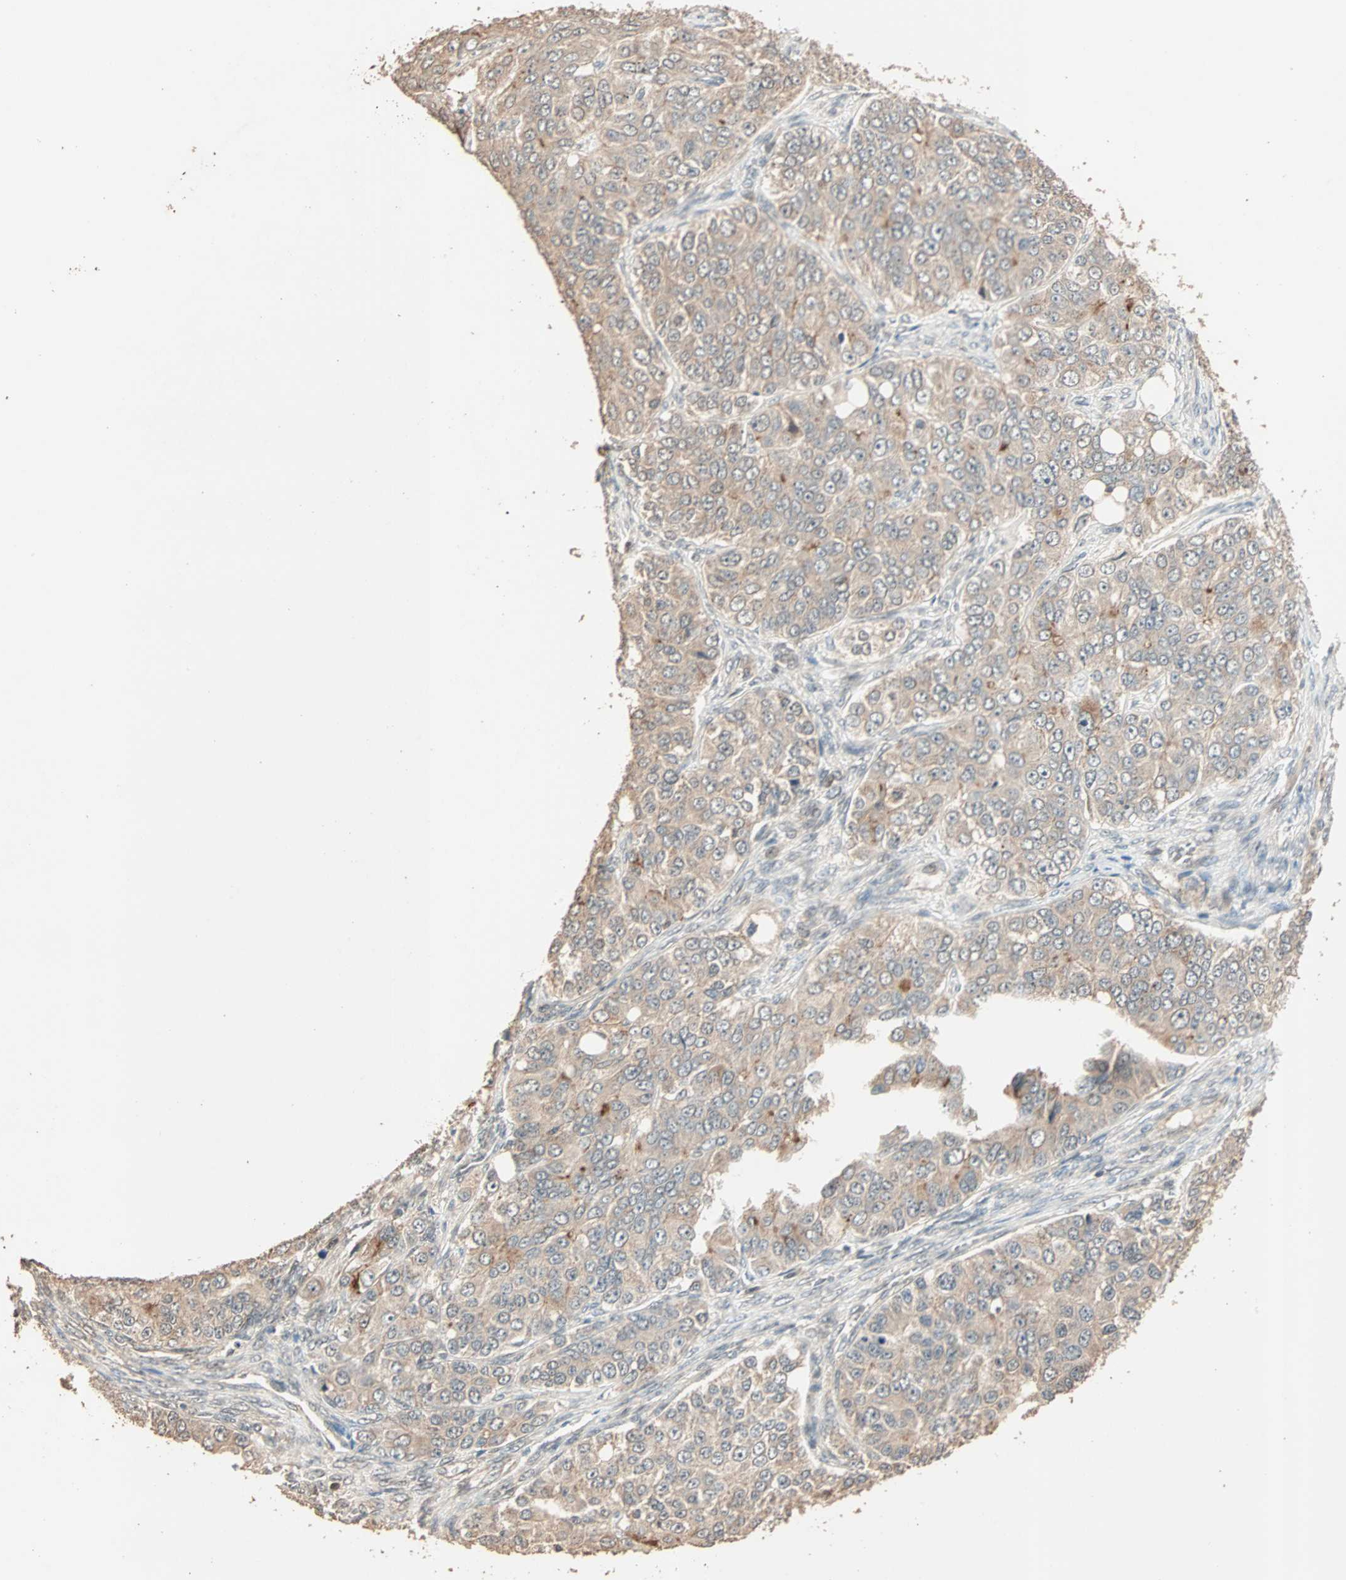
{"staining": {"intensity": "moderate", "quantity": ">75%", "location": "cytoplasmic/membranous"}, "tissue": "ovarian cancer", "cell_type": "Tumor cells", "image_type": "cancer", "snomed": [{"axis": "morphology", "description": "Carcinoma, endometroid"}, {"axis": "topography", "description": "Ovary"}], "caption": "Immunohistochemical staining of human endometroid carcinoma (ovarian) reveals moderate cytoplasmic/membranous protein staining in about >75% of tumor cells.", "gene": "ZBTB33", "patient": {"sex": "female", "age": 51}}